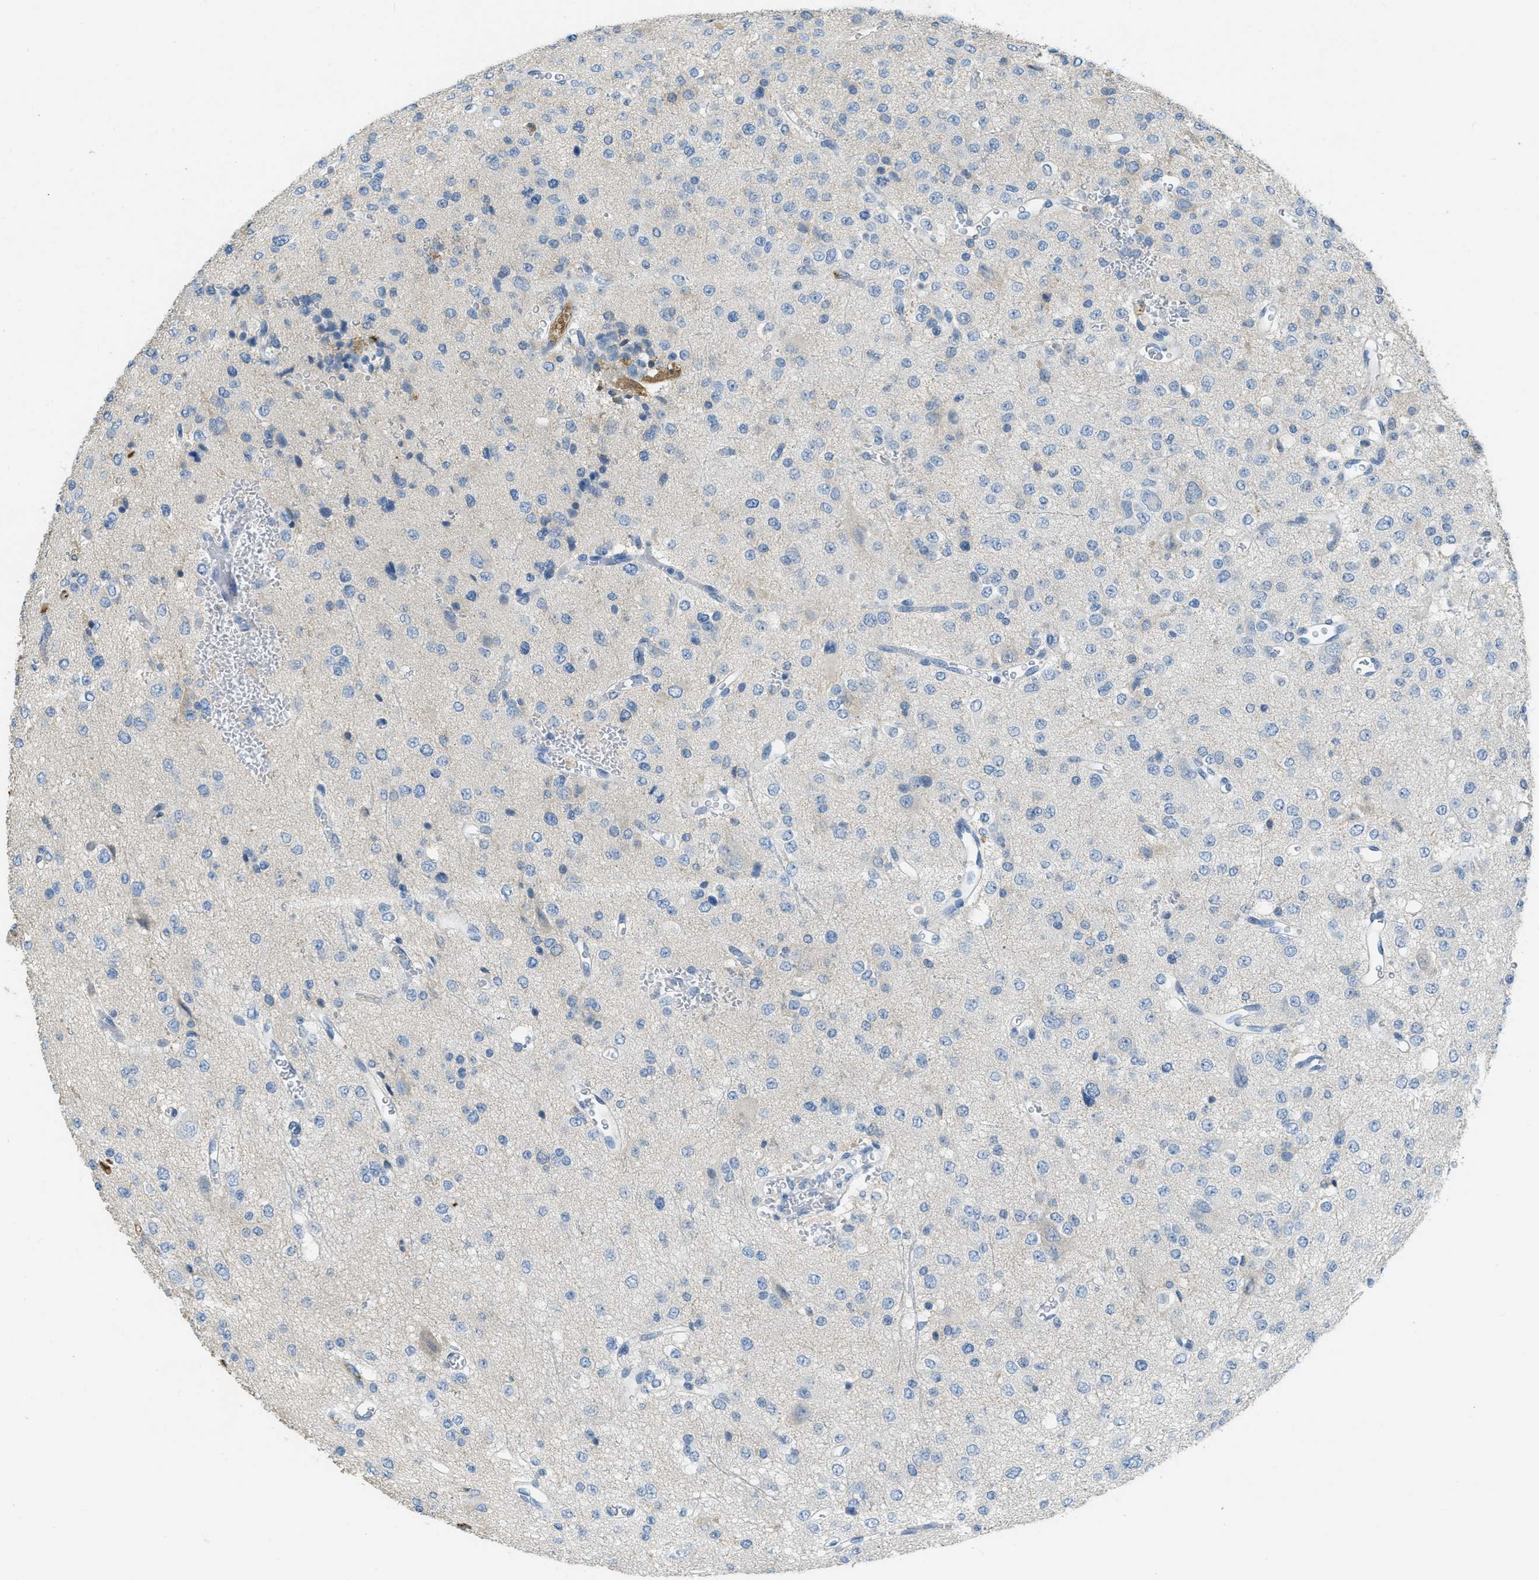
{"staining": {"intensity": "negative", "quantity": "none", "location": "none"}, "tissue": "glioma", "cell_type": "Tumor cells", "image_type": "cancer", "snomed": [{"axis": "morphology", "description": "Glioma, malignant, Low grade"}, {"axis": "topography", "description": "Brain"}], "caption": "Tumor cells are negative for protein expression in human glioma.", "gene": "PRTN3", "patient": {"sex": "male", "age": 38}}